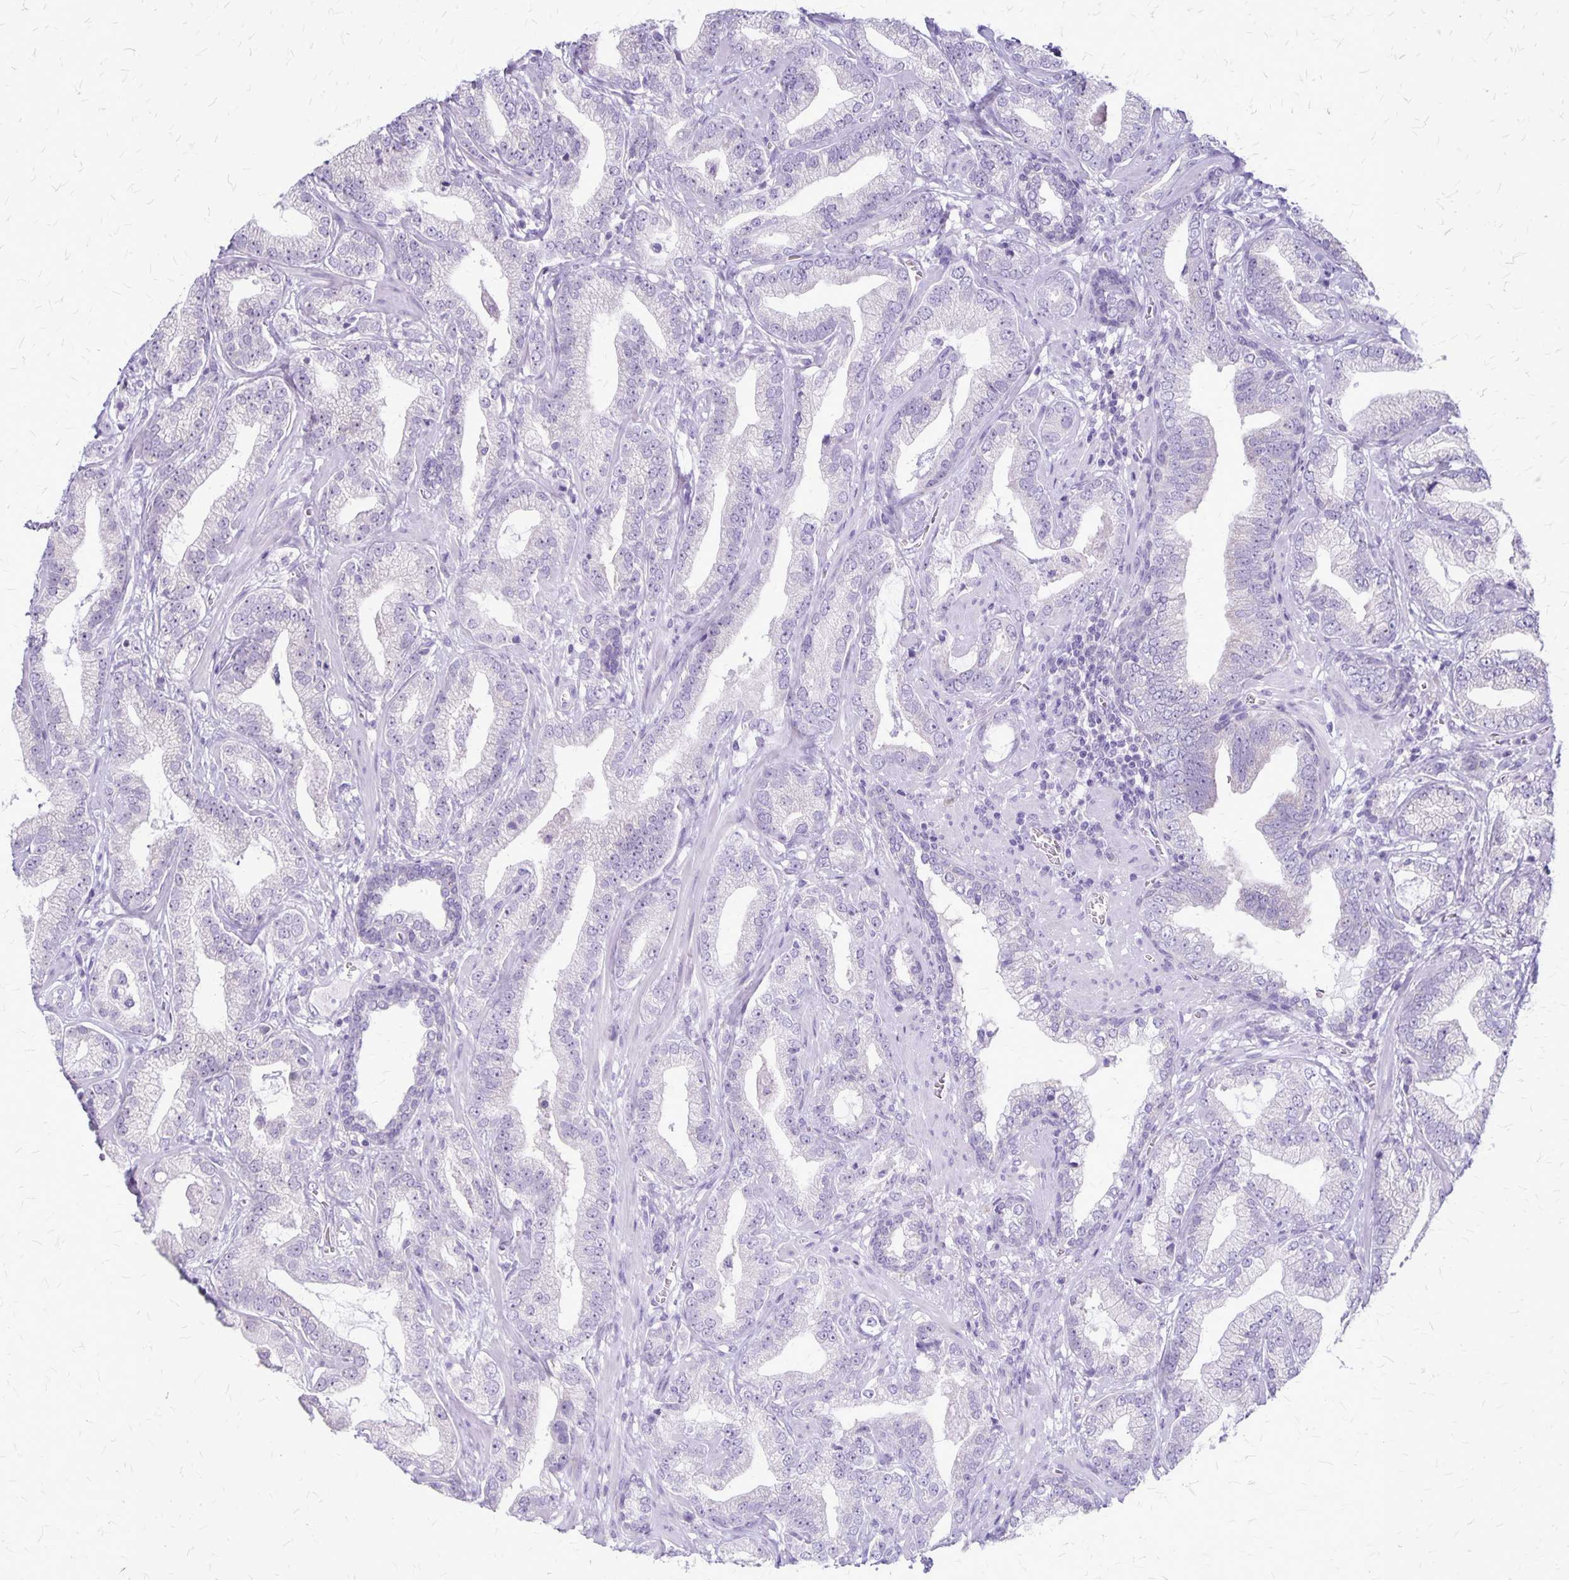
{"staining": {"intensity": "negative", "quantity": "none", "location": "none"}, "tissue": "prostate cancer", "cell_type": "Tumor cells", "image_type": "cancer", "snomed": [{"axis": "morphology", "description": "Adenocarcinoma, Low grade"}, {"axis": "topography", "description": "Prostate"}], "caption": "DAB immunohistochemical staining of adenocarcinoma (low-grade) (prostate) demonstrates no significant expression in tumor cells. Brightfield microscopy of IHC stained with DAB (3,3'-diaminobenzidine) (brown) and hematoxylin (blue), captured at high magnification.", "gene": "PLXNB3", "patient": {"sex": "male", "age": 62}}